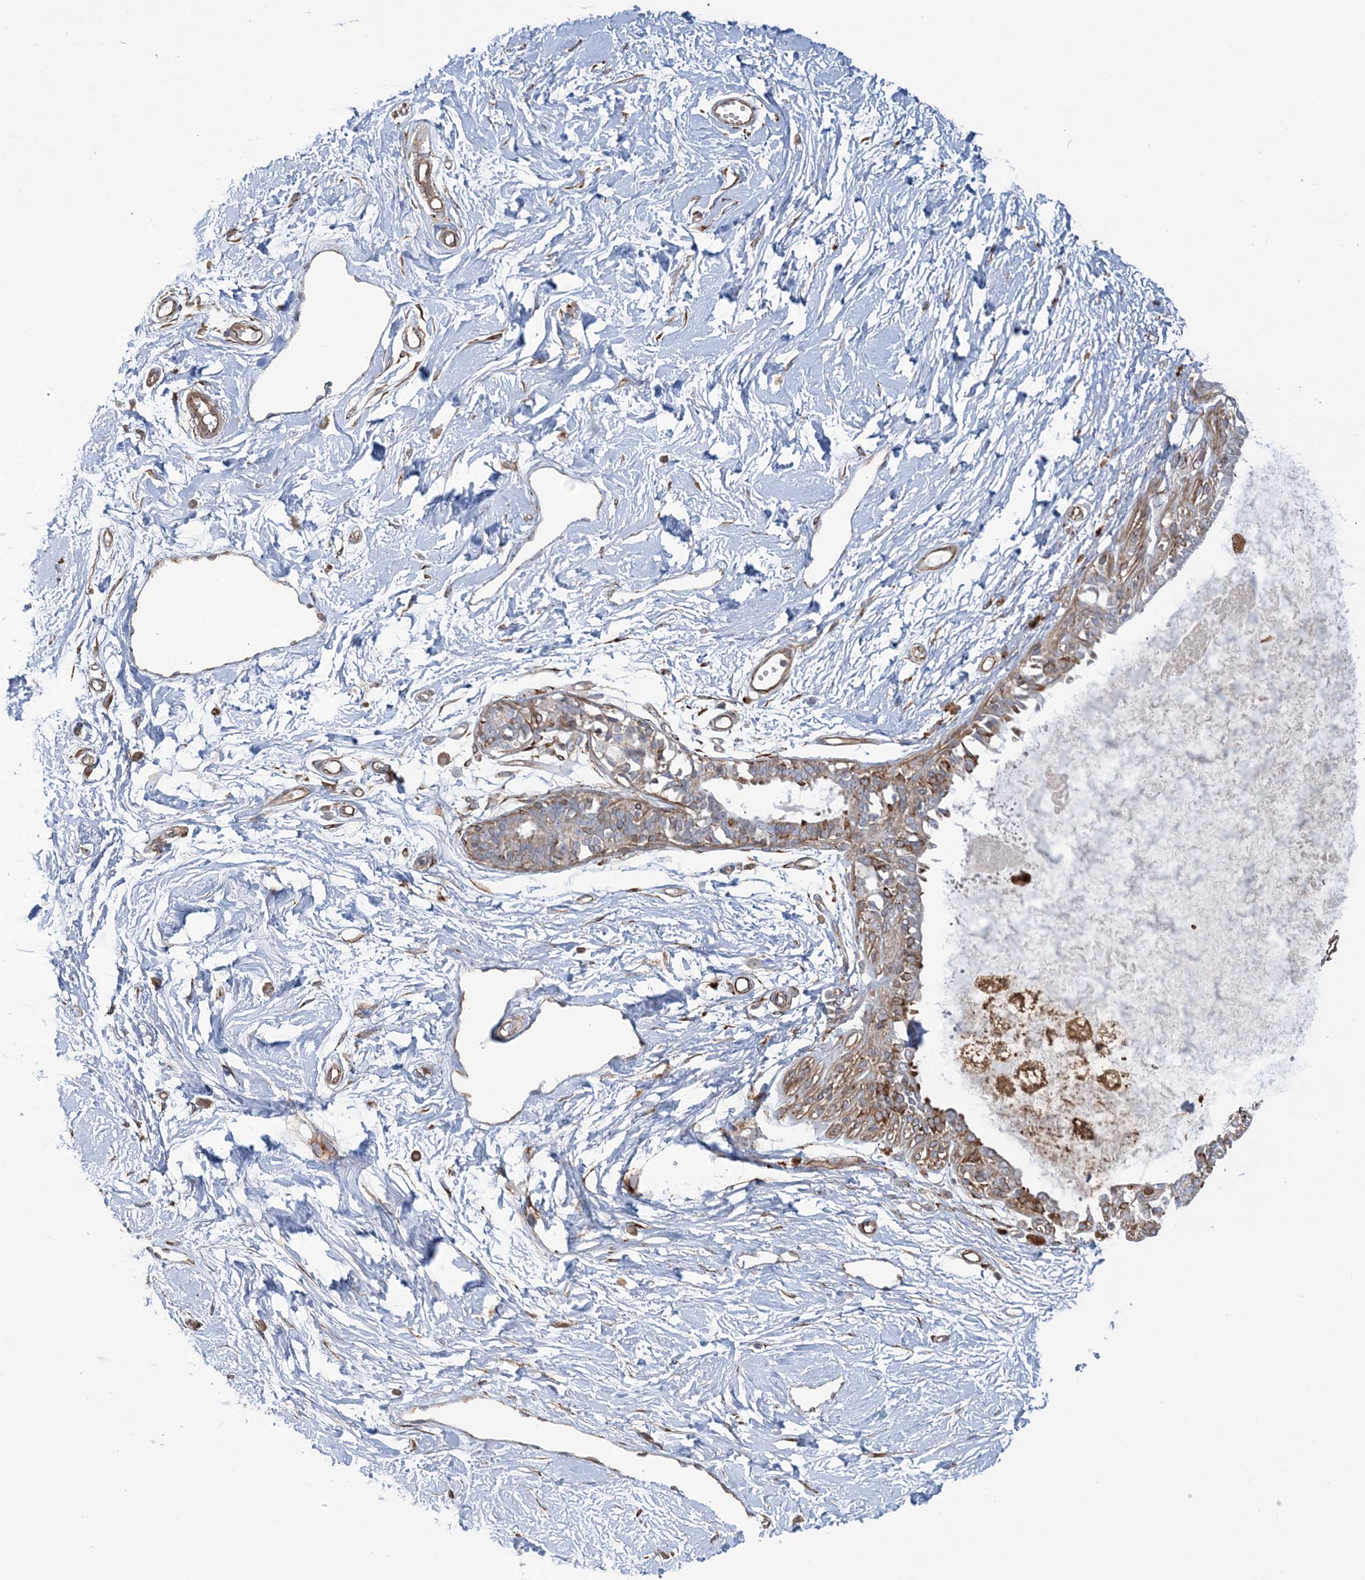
{"staining": {"intensity": "weak", "quantity": "25%-75%", "location": "cytoplasmic/membranous"}, "tissue": "breast", "cell_type": "Adipocytes", "image_type": "normal", "snomed": [{"axis": "morphology", "description": "Normal tissue, NOS"}, {"axis": "topography", "description": "Breast"}], "caption": "IHC (DAB (3,3'-diaminobenzidine)) staining of unremarkable breast demonstrates weak cytoplasmic/membranous protein expression in approximately 25%-75% of adipocytes.", "gene": "ZNF821", "patient": {"sex": "female", "age": 45}}